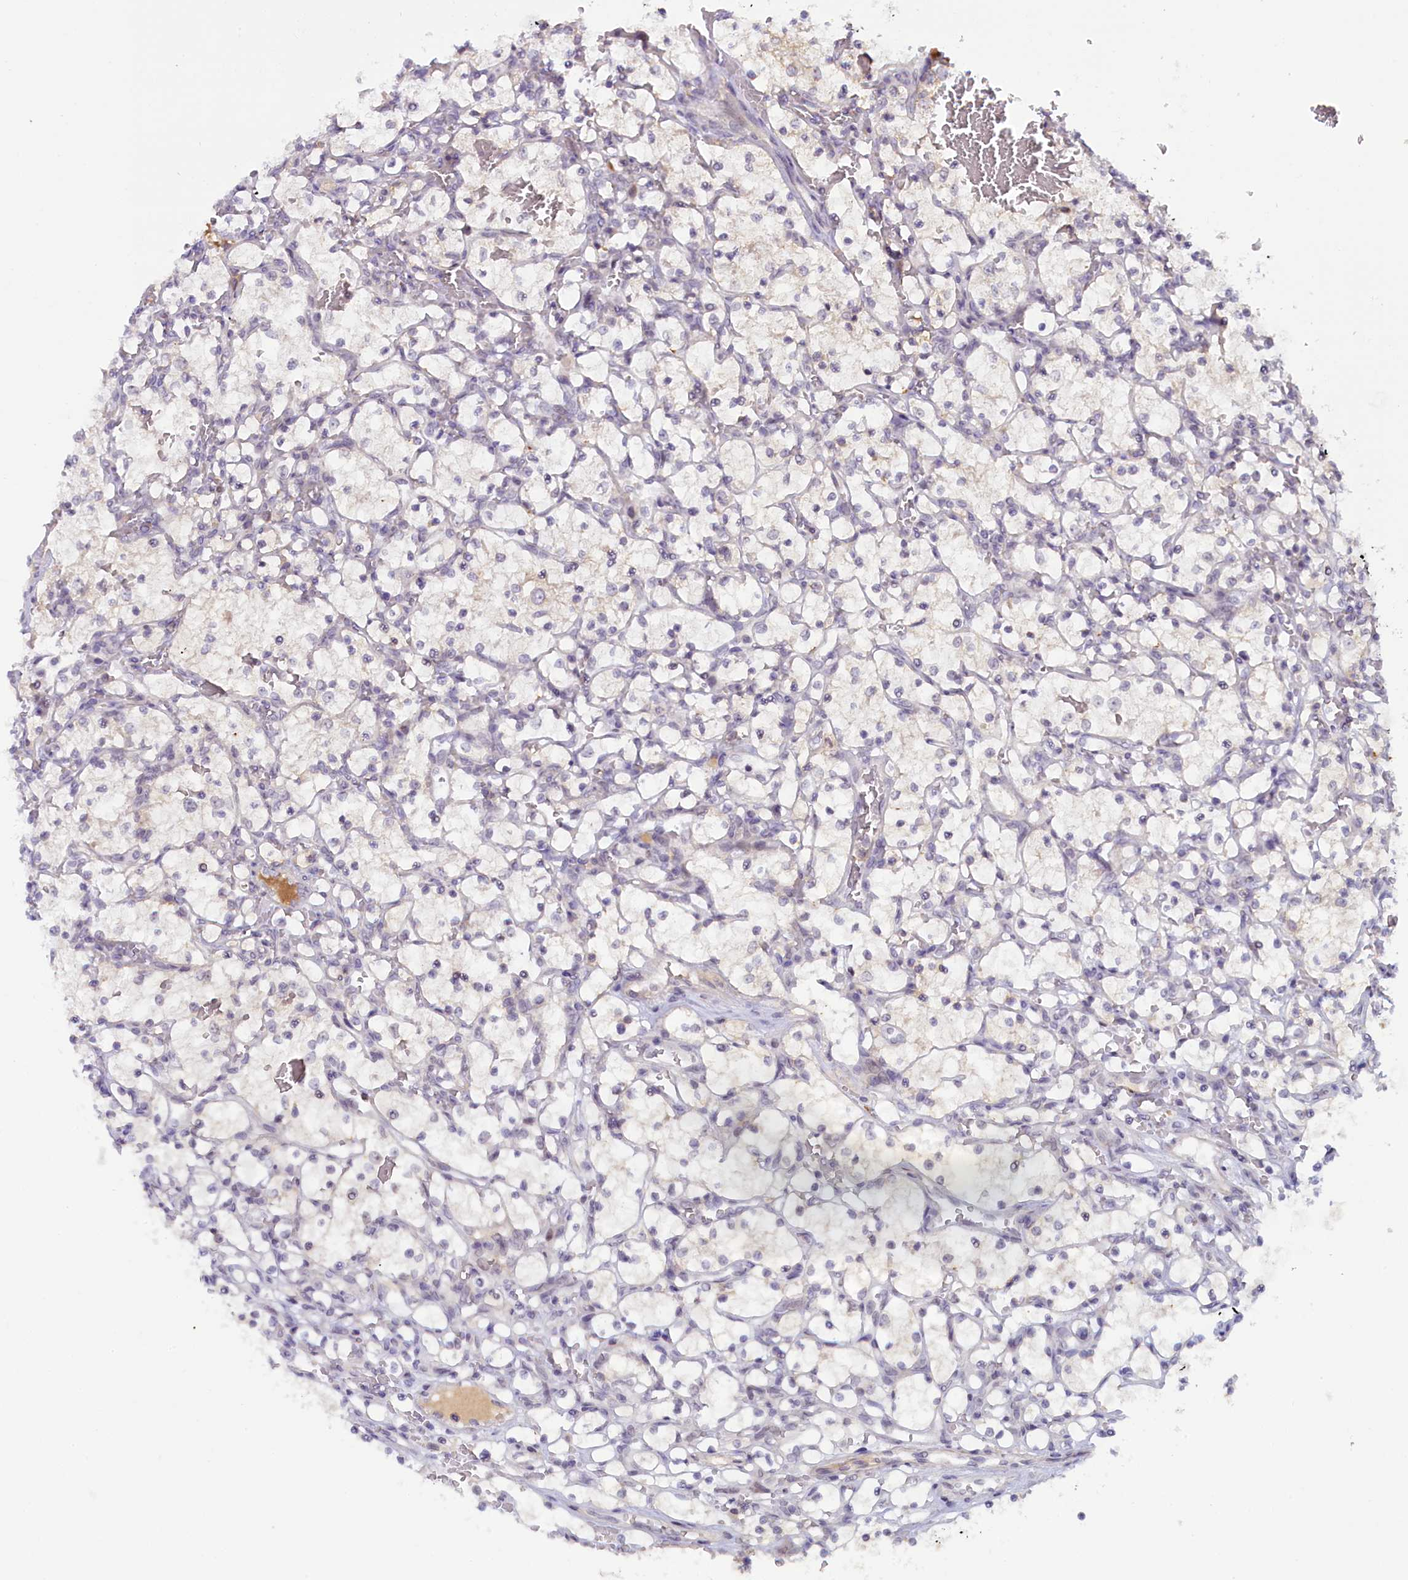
{"staining": {"intensity": "negative", "quantity": "none", "location": "none"}, "tissue": "renal cancer", "cell_type": "Tumor cells", "image_type": "cancer", "snomed": [{"axis": "morphology", "description": "Adenocarcinoma, NOS"}, {"axis": "topography", "description": "Kidney"}], "caption": "Histopathology image shows no significant protein positivity in tumor cells of adenocarcinoma (renal).", "gene": "CRAMP1", "patient": {"sex": "female", "age": 69}}